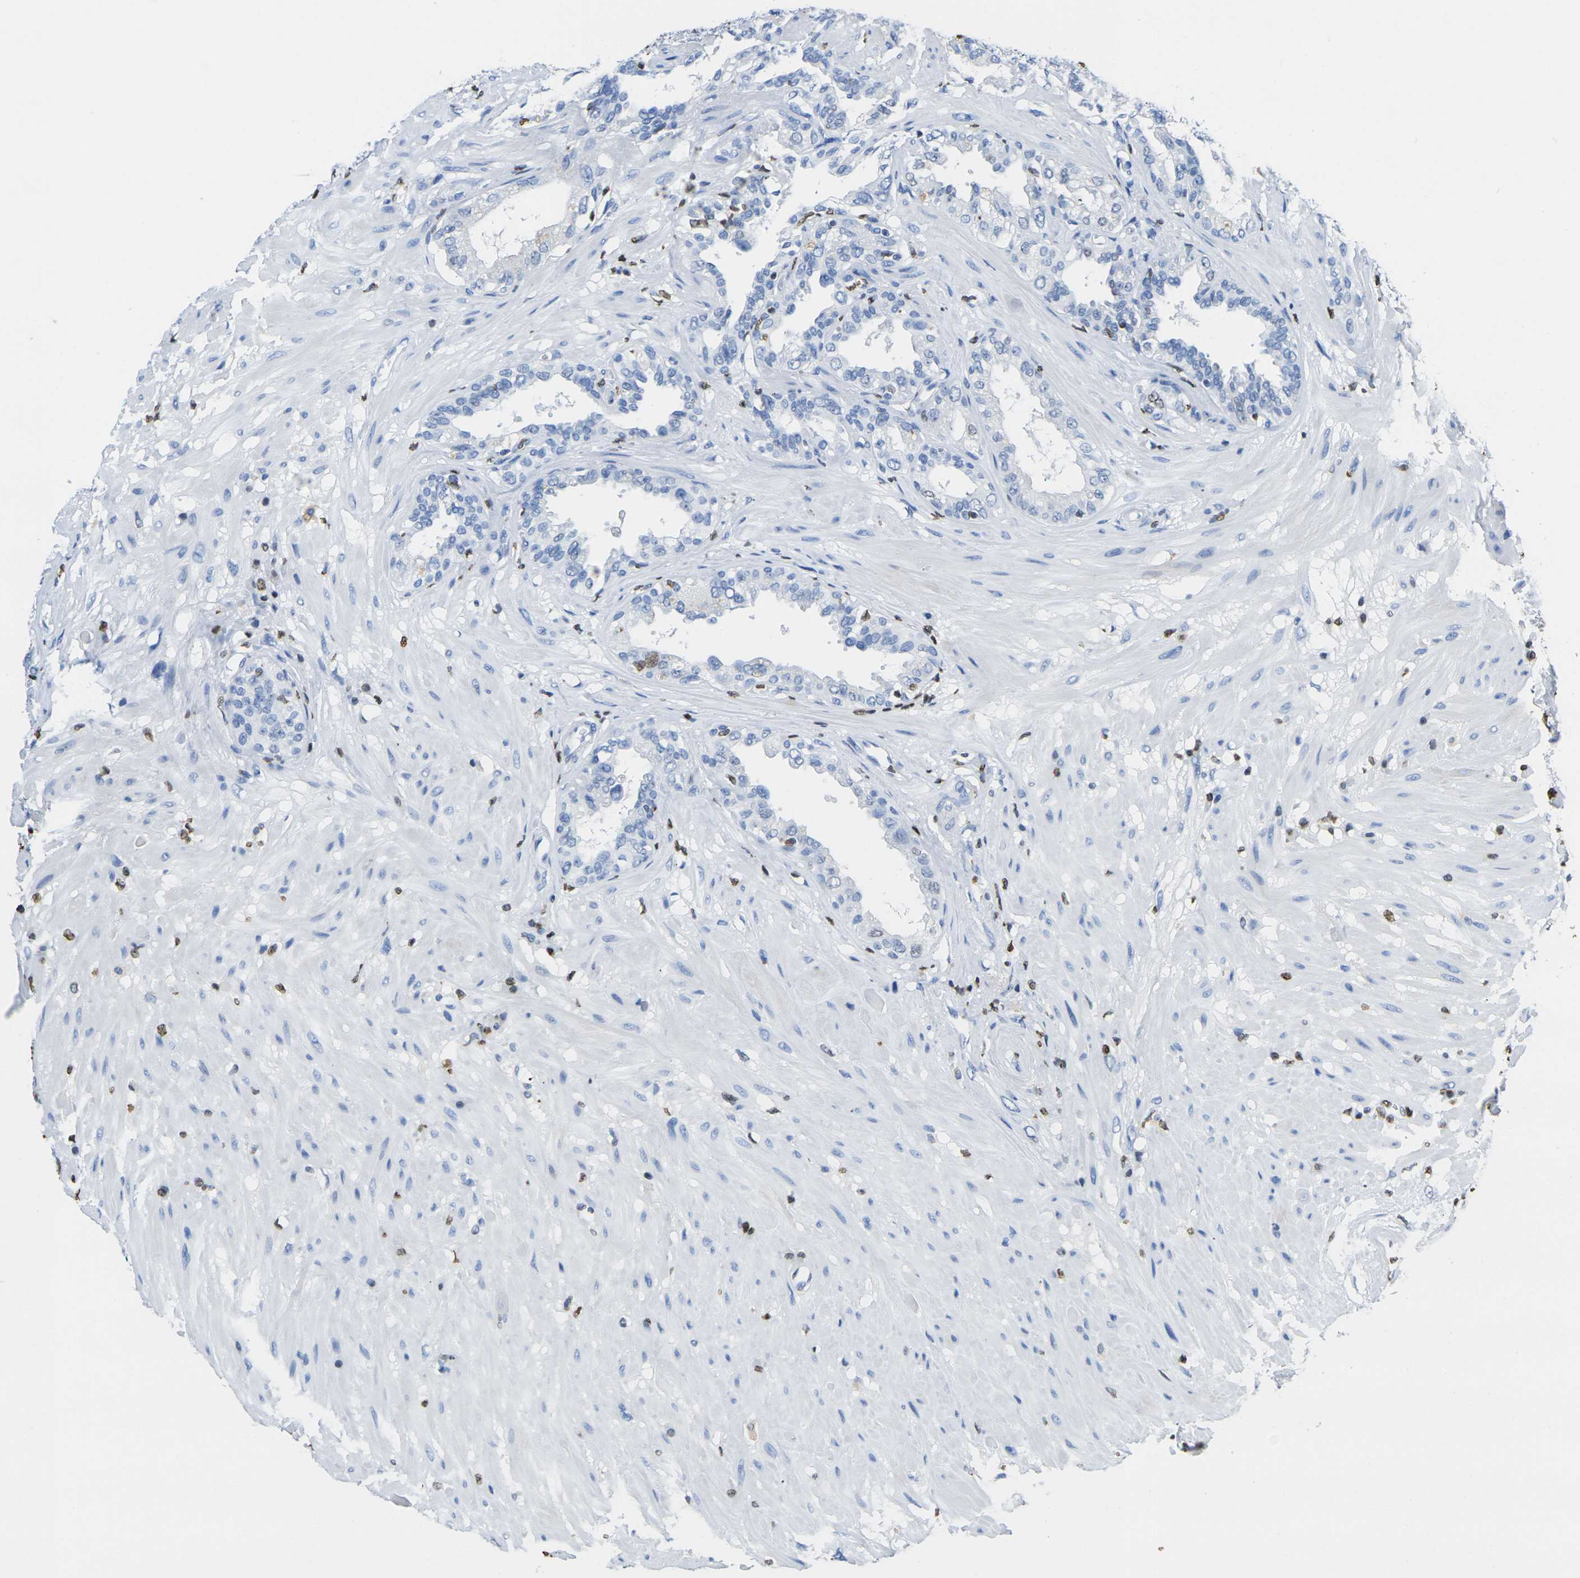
{"staining": {"intensity": "moderate", "quantity": "<25%", "location": "nuclear"}, "tissue": "seminal vesicle", "cell_type": "Glandular cells", "image_type": "normal", "snomed": [{"axis": "morphology", "description": "Normal tissue, NOS"}, {"axis": "topography", "description": "Seminal veicle"}], "caption": "High-magnification brightfield microscopy of normal seminal vesicle stained with DAB (3,3'-diaminobenzidine) (brown) and counterstained with hematoxylin (blue). glandular cells exhibit moderate nuclear positivity is identified in approximately<25% of cells.", "gene": "DRAXIN", "patient": {"sex": "male", "age": 61}}